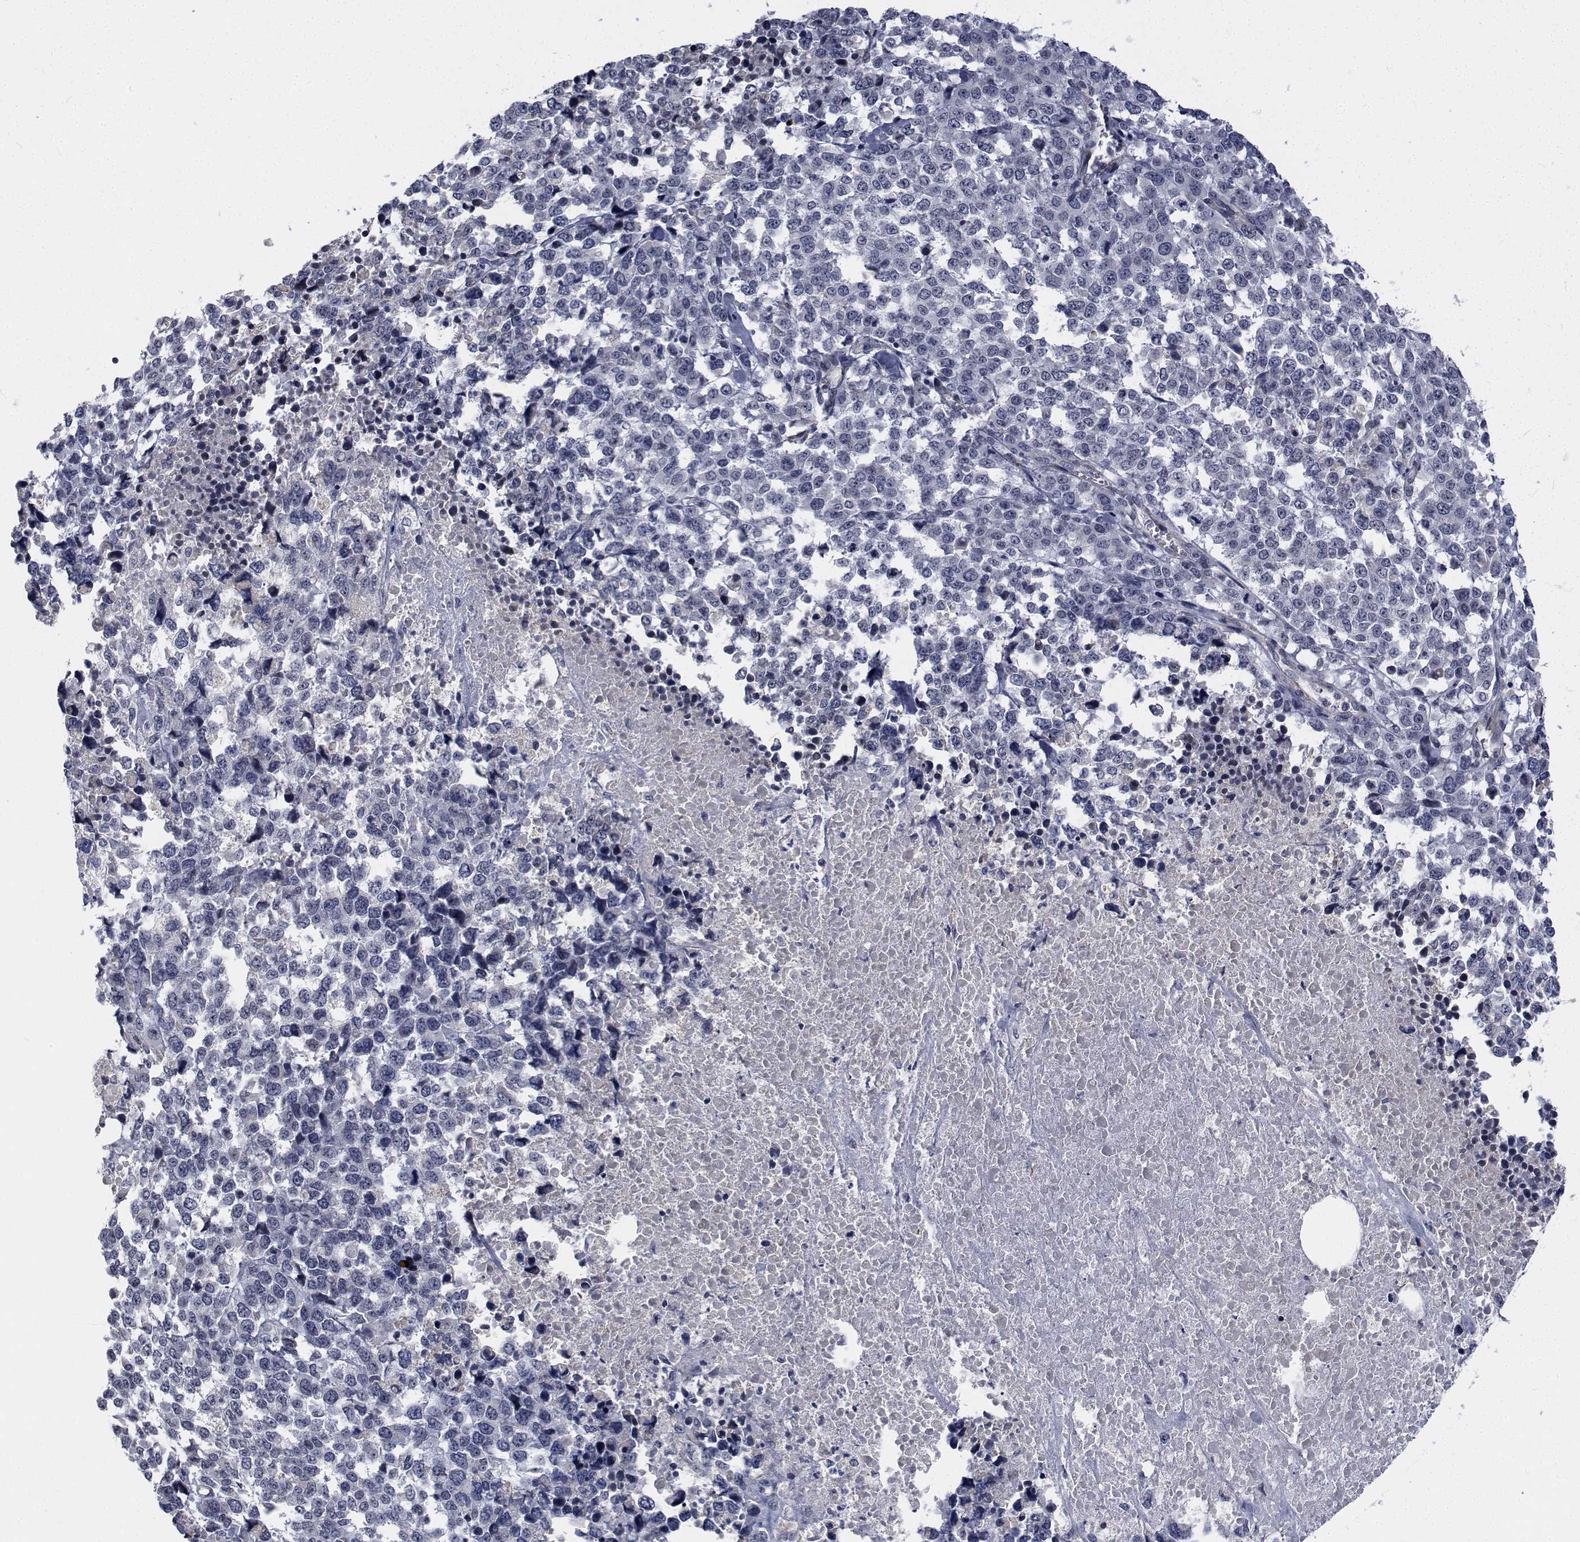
{"staining": {"intensity": "negative", "quantity": "none", "location": "none"}, "tissue": "melanoma", "cell_type": "Tumor cells", "image_type": "cancer", "snomed": [{"axis": "morphology", "description": "Malignant melanoma, Metastatic site"}, {"axis": "topography", "description": "Skin"}], "caption": "Melanoma was stained to show a protein in brown. There is no significant positivity in tumor cells.", "gene": "TTBK1", "patient": {"sex": "male", "age": 84}}